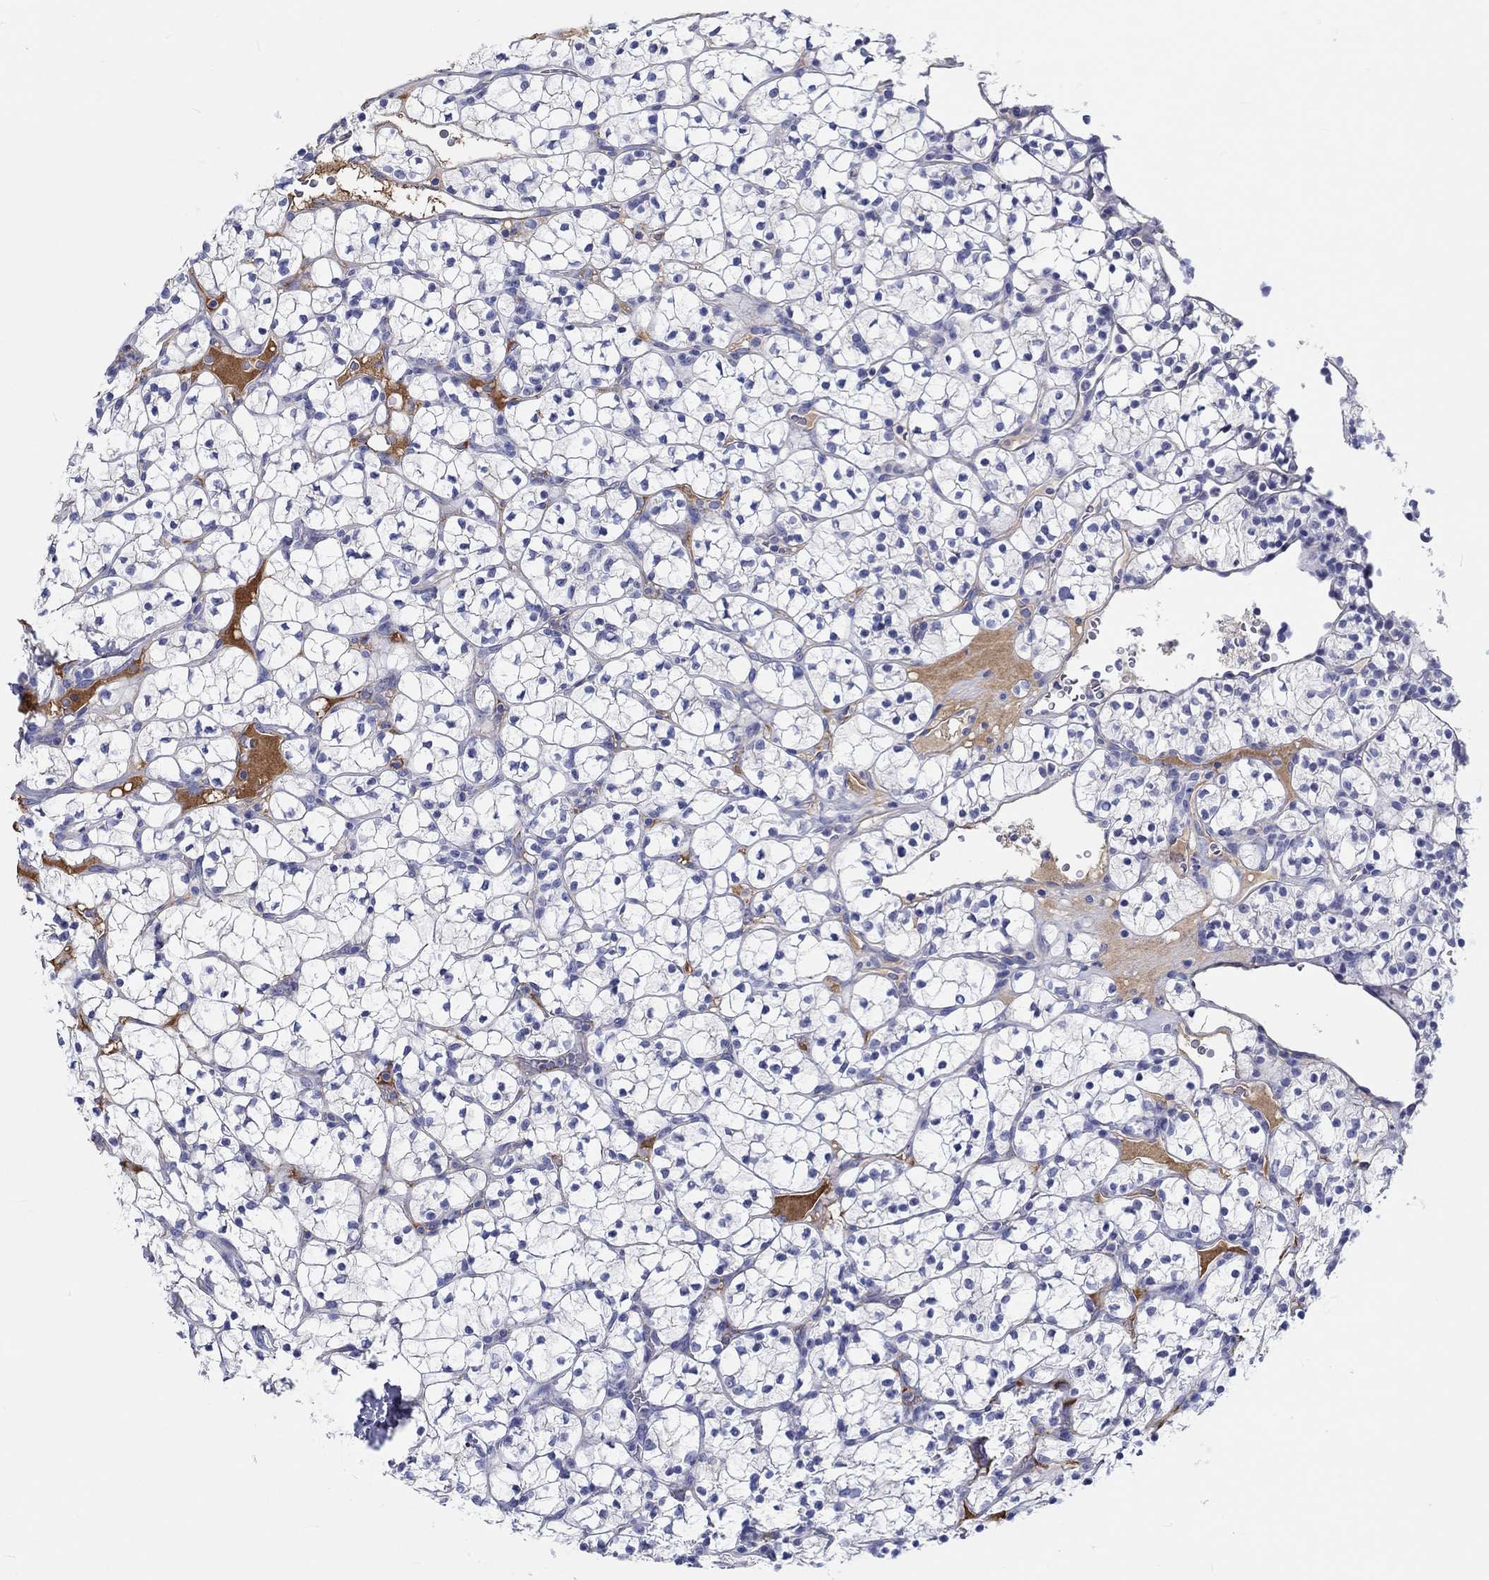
{"staining": {"intensity": "negative", "quantity": "none", "location": "none"}, "tissue": "renal cancer", "cell_type": "Tumor cells", "image_type": "cancer", "snomed": [{"axis": "morphology", "description": "Adenocarcinoma, NOS"}, {"axis": "topography", "description": "Kidney"}], "caption": "Micrograph shows no protein positivity in tumor cells of adenocarcinoma (renal) tissue.", "gene": "CDY2B", "patient": {"sex": "female", "age": 89}}